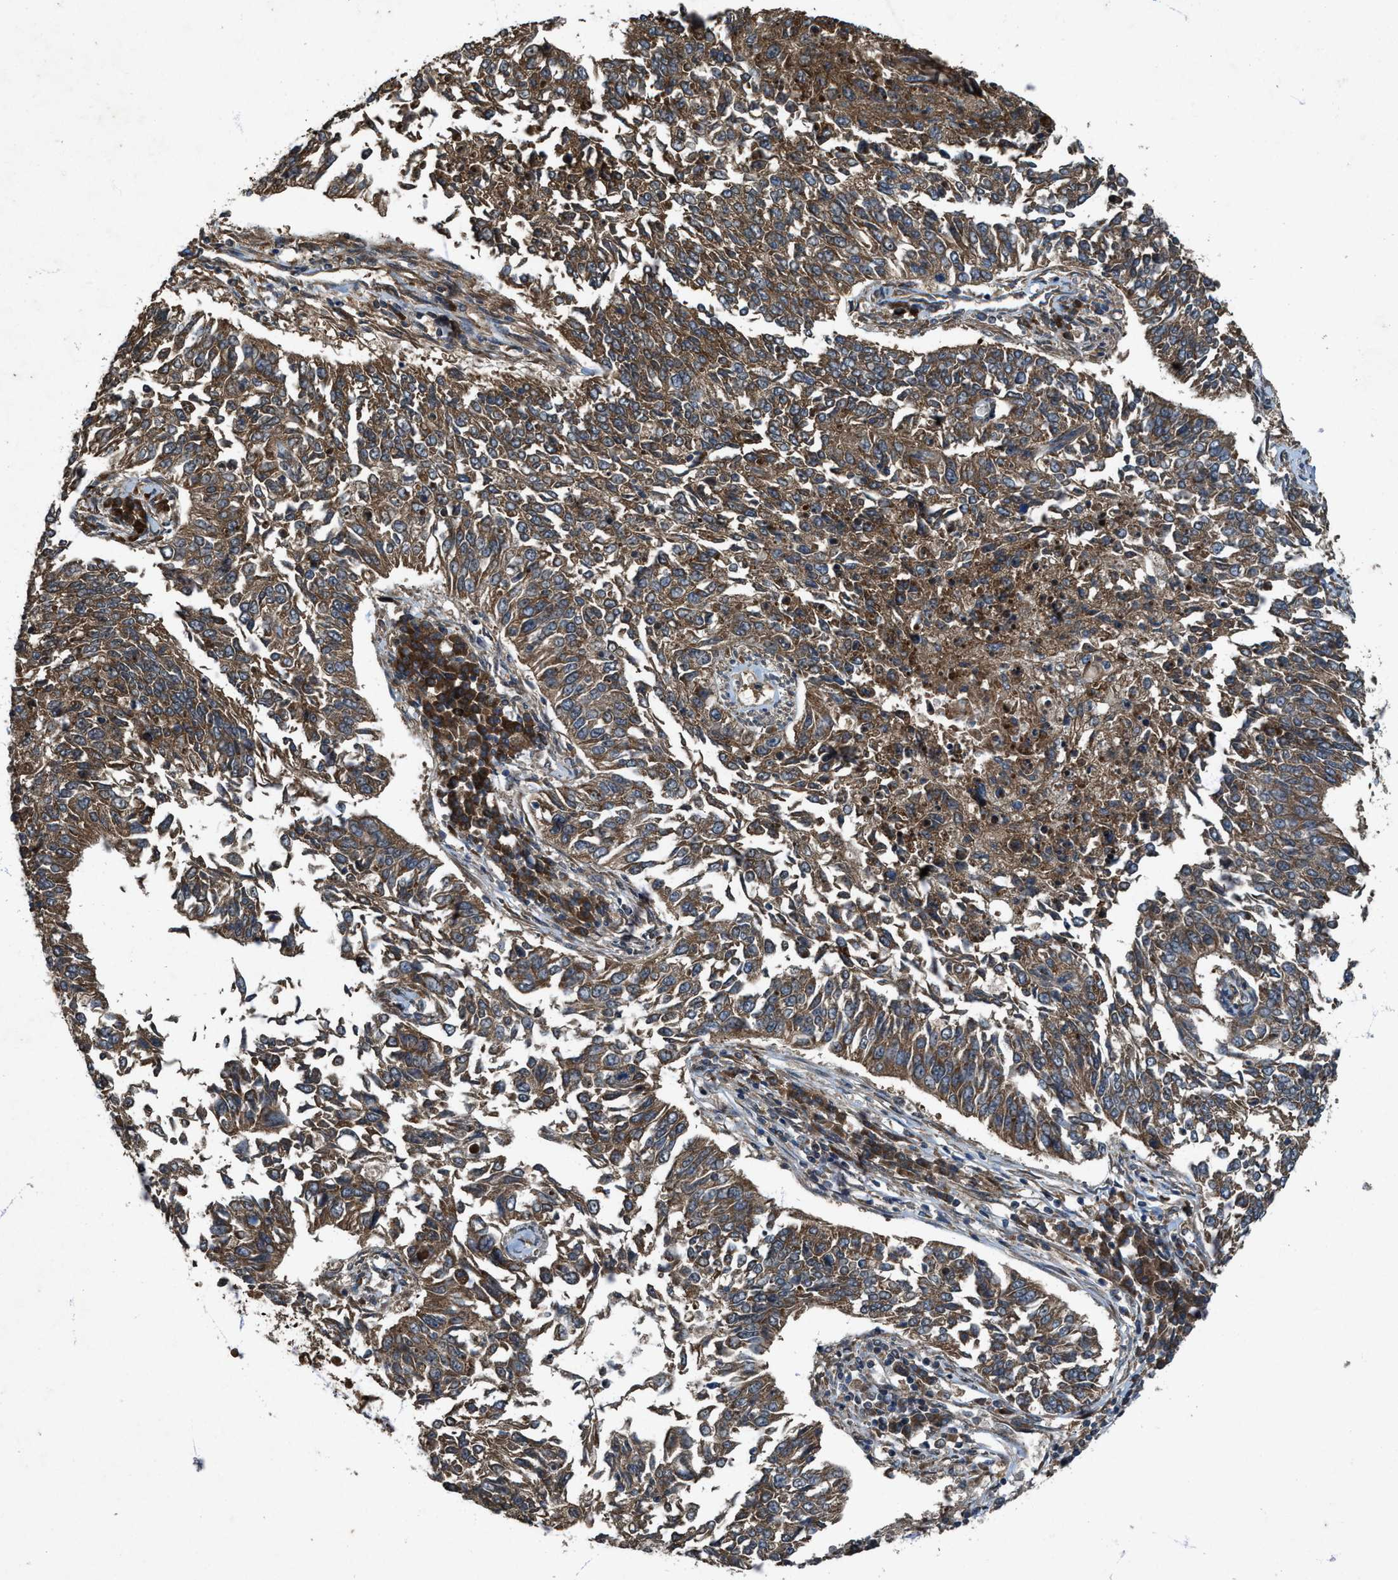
{"staining": {"intensity": "moderate", "quantity": ">75%", "location": "cytoplasmic/membranous"}, "tissue": "lung cancer", "cell_type": "Tumor cells", "image_type": "cancer", "snomed": [{"axis": "morphology", "description": "Normal tissue, NOS"}, {"axis": "morphology", "description": "Squamous cell carcinoma, NOS"}, {"axis": "topography", "description": "Cartilage tissue"}, {"axis": "topography", "description": "Bronchus"}, {"axis": "topography", "description": "Lung"}], "caption": "A medium amount of moderate cytoplasmic/membranous staining is appreciated in approximately >75% of tumor cells in lung squamous cell carcinoma tissue. The staining was performed using DAB (3,3'-diaminobenzidine), with brown indicating positive protein expression. Nuclei are stained blue with hematoxylin.", "gene": "PDP2", "patient": {"sex": "female", "age": 49}}